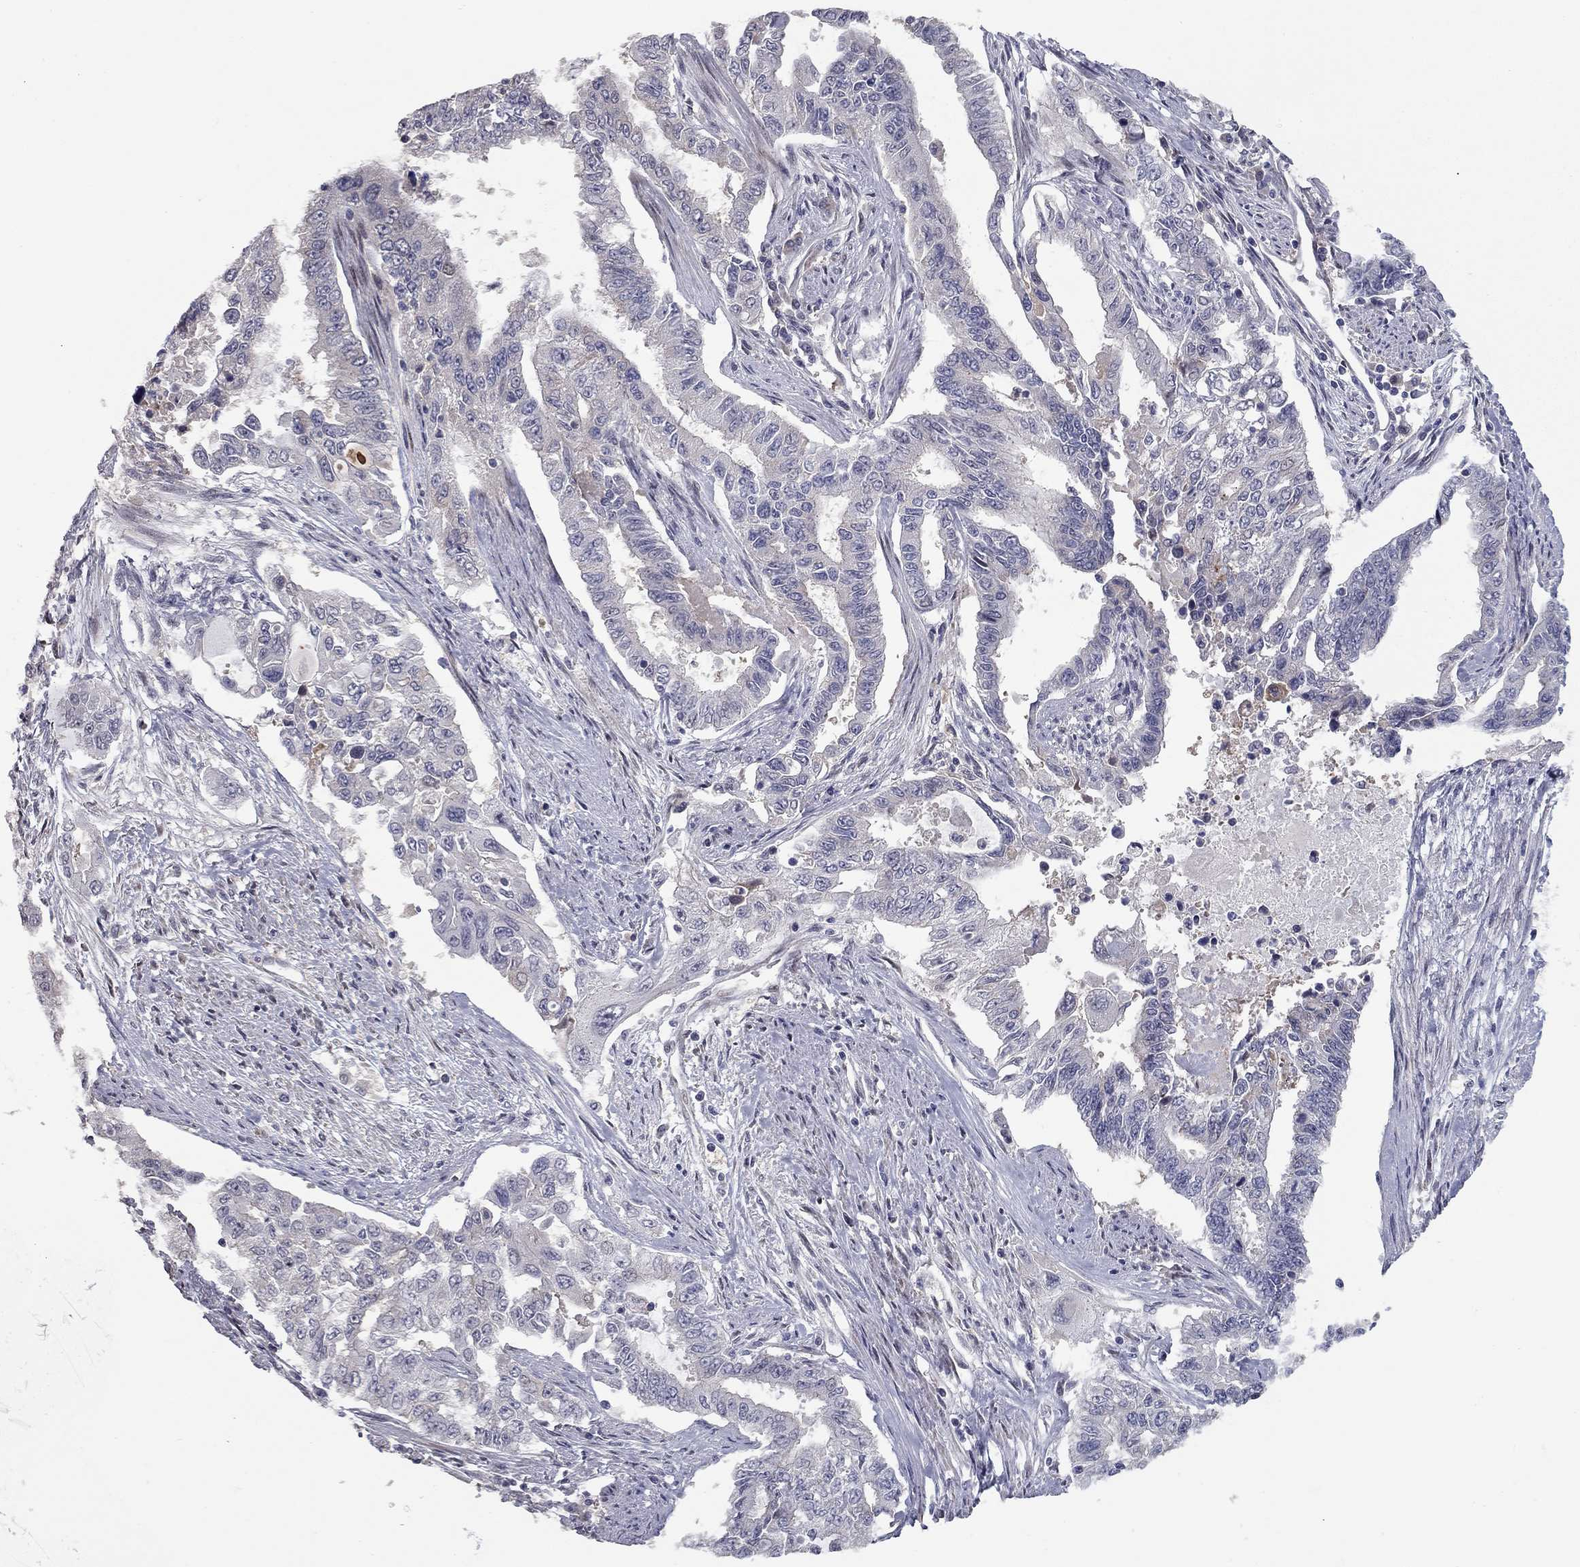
{"staining": {"intensity": "negative", "quantity": "none", "location": "none"}, "tissue": "endometrial cancer", "cell_type": "Tumor cells", "image_type": "cancer", "snomed": [{"axis": "morphology", "description": "Adenocarcinoma, NOS"}, {"axis": "topography", "description": "Uterus"}], "caption": "There is no significant positivity in tumor cells of endometrial cancer. (DAB (3,3'-diaminobenzidine) immunohistochemistry (IHC) with hematoxylin counter stain).", "gene": "DUSP7", "patient": {"sex": "female", "age": 59}}